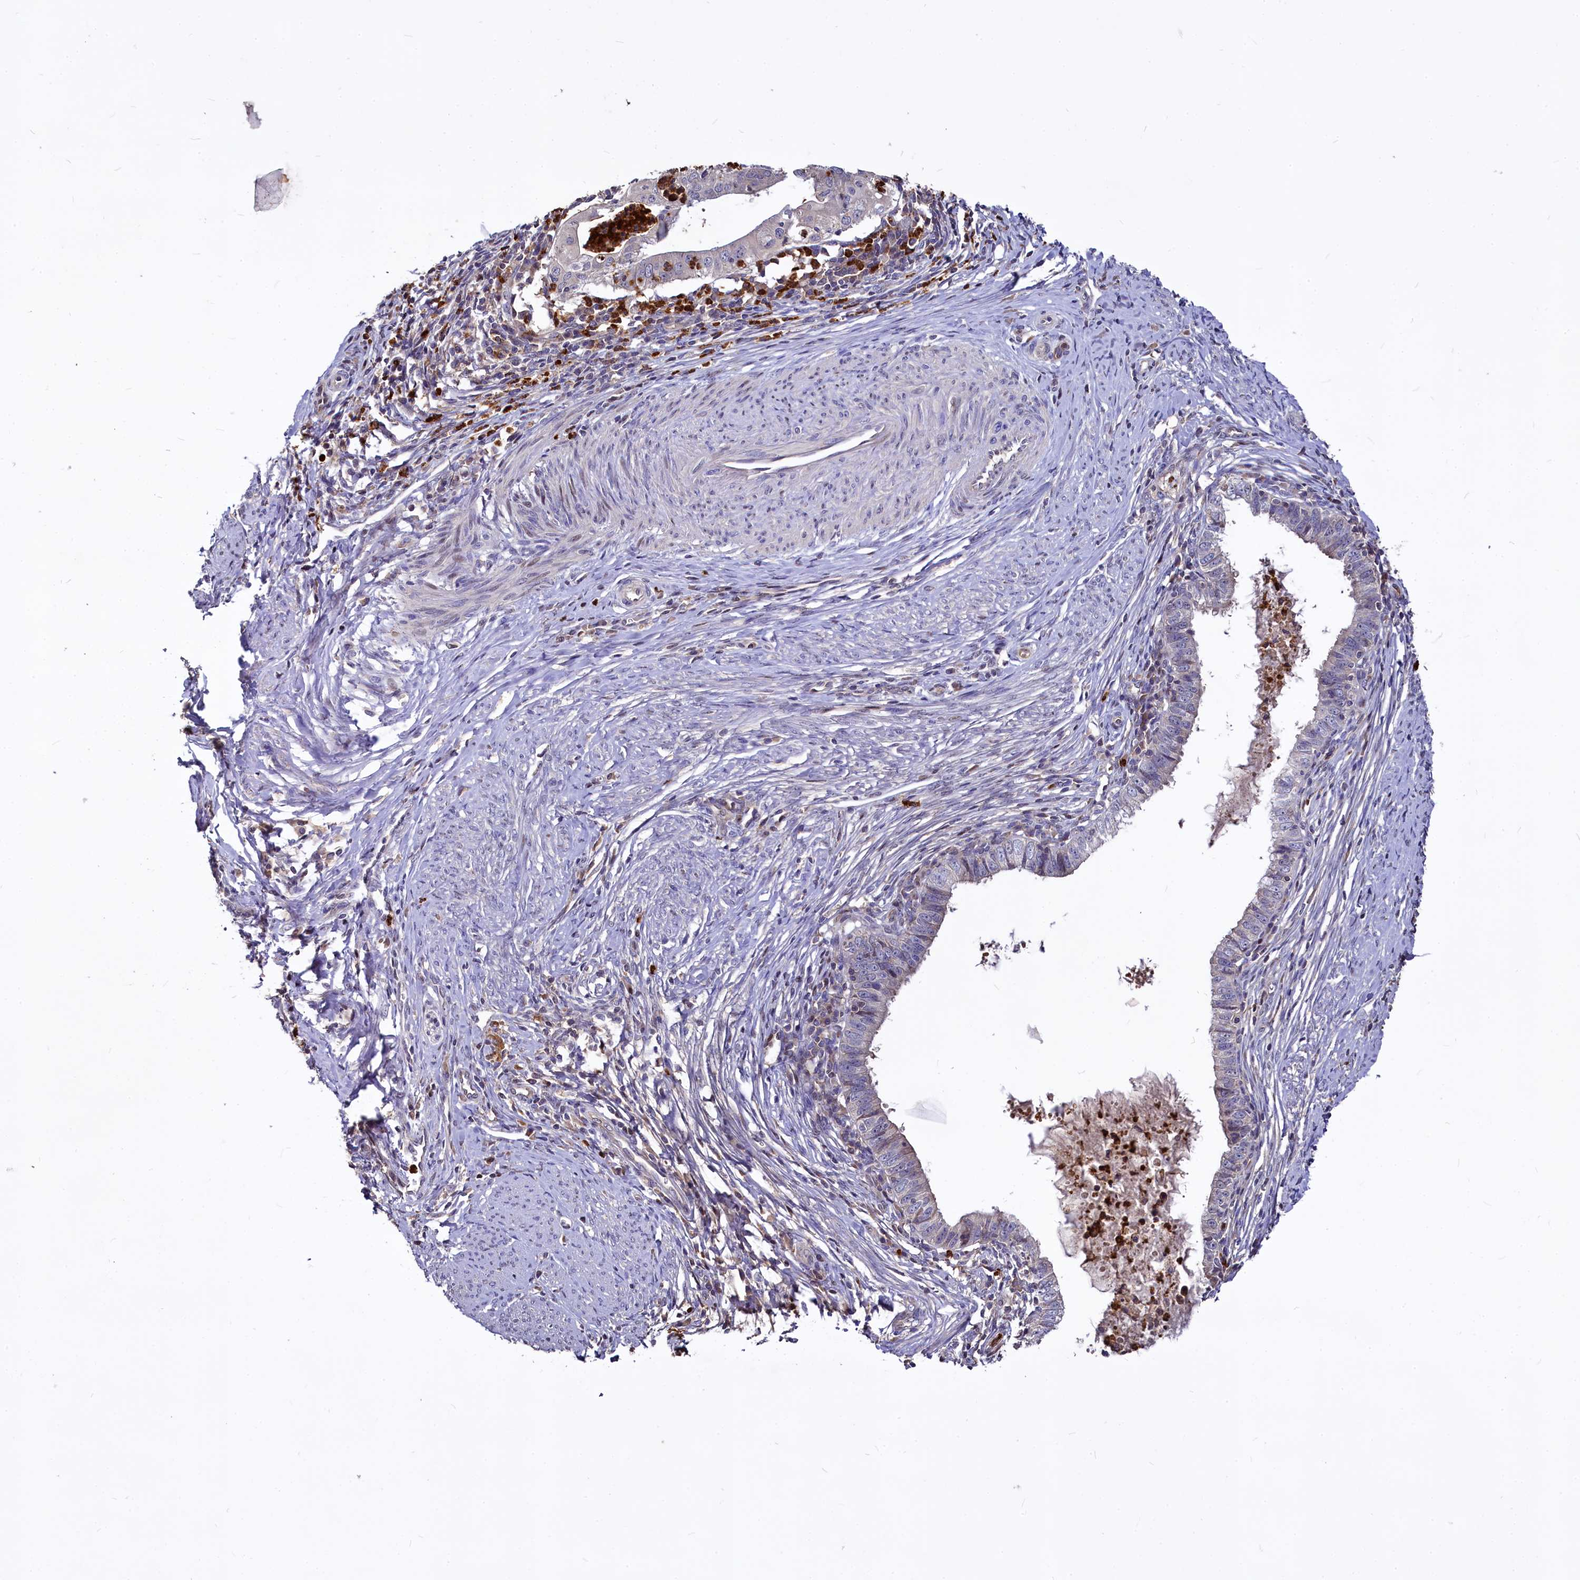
{"staining": {"intensity": "negative", "quantity": "none", "location": "none"}, "tissue": "cervical cancer", "cell_type": "Tumor cells", "image_type": "cancer", "snomed": [{"axis": "morphology", "description": "Adenocarcinoma, NOS"}, {"axis": "topography", "description": "Cervix"}], "caption": "High magnification brightfield microscopy of cervical adenocarcinoma stained with DAB (3,3'-diaminobenzidine) (brown) and counterstained with hematoxylin (blue): tumor cells show no significant positivity. (DAB (3,3'-diaminobenzidine) IHC with hematoxylin counter stain).", "gene": "ATG101", "patient": {"sex": "female", "age": 36}}